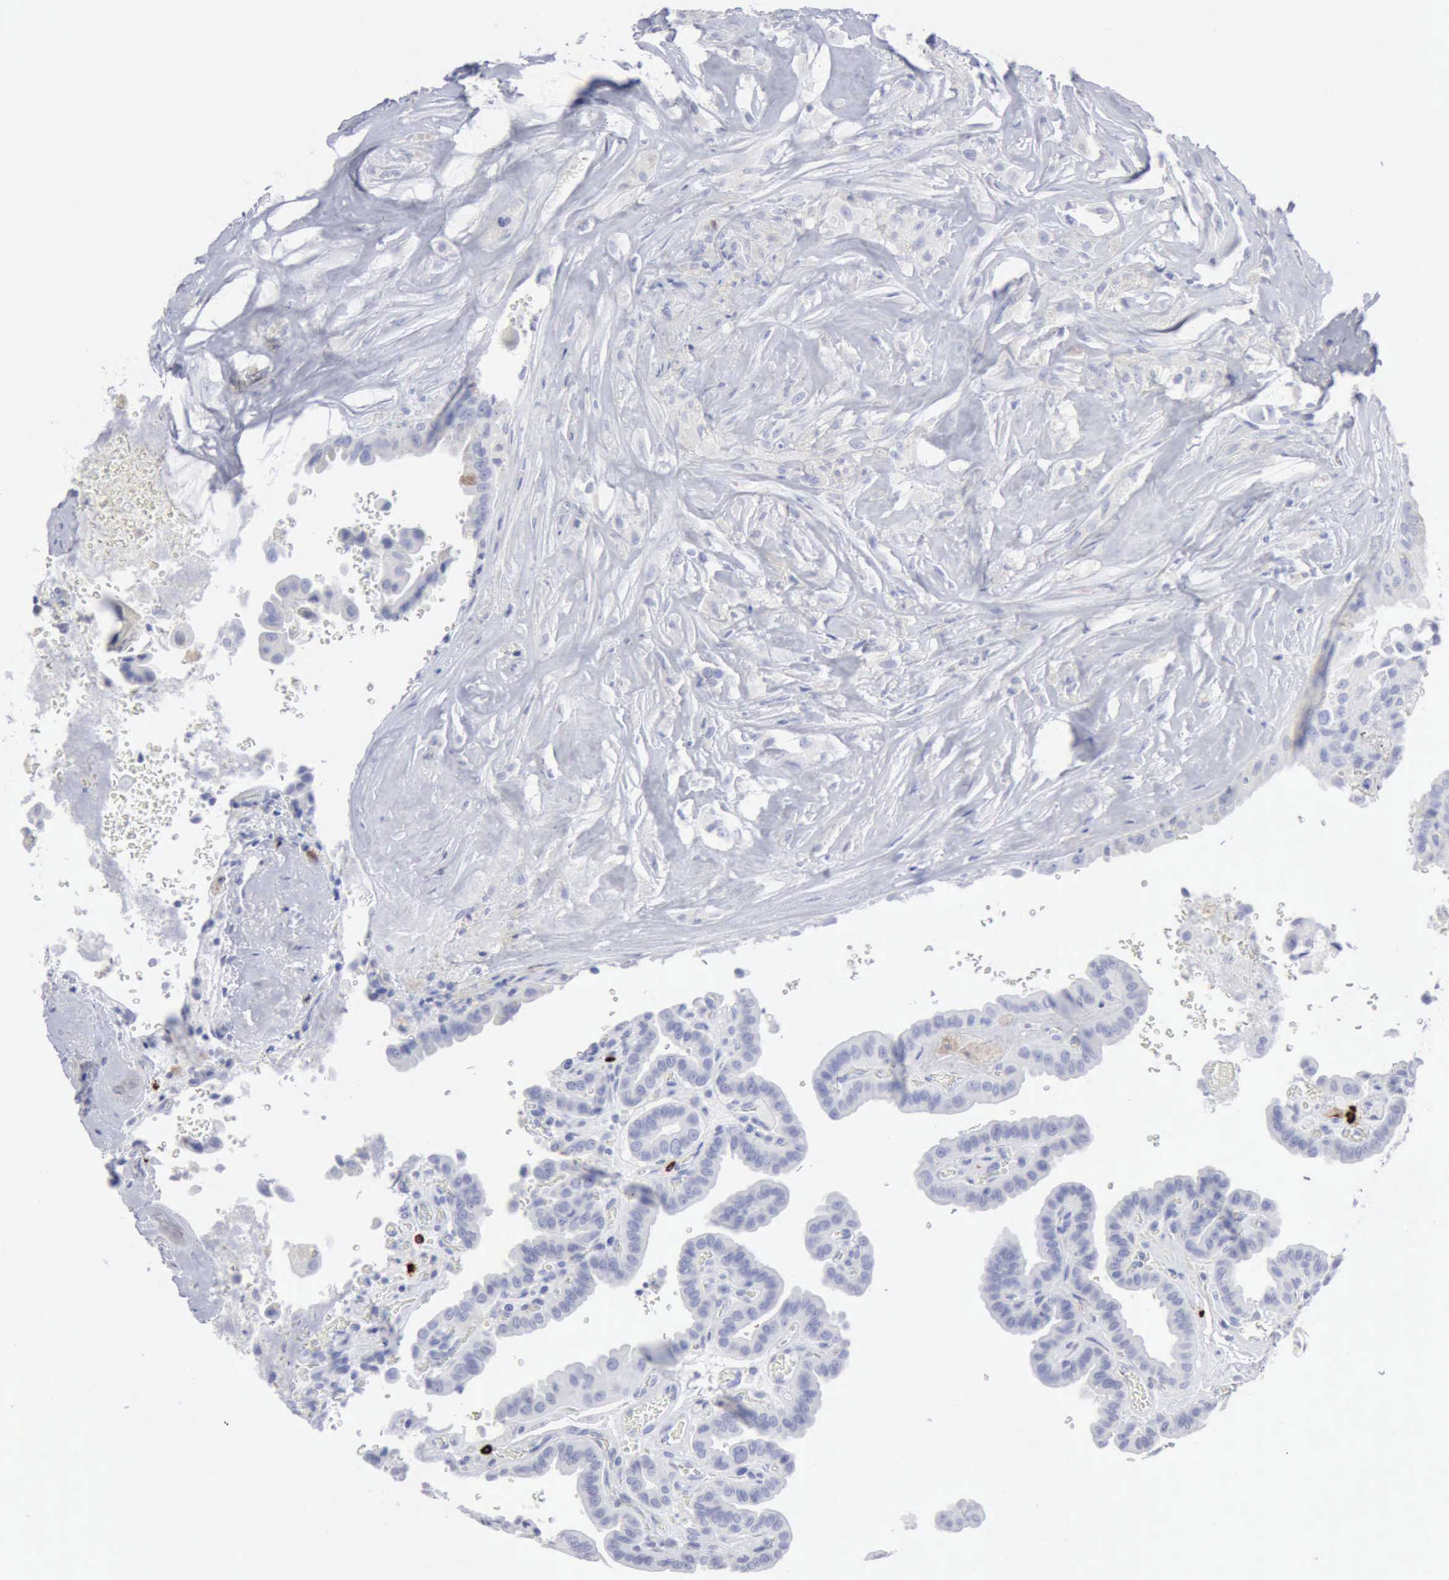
{"staining": {"intensity": "negative", "quantity": "none", "location": "none"}, "tissue": "thyroid cancer", "cell_type": "Tumor cells", "image_type": "cancer", "snomed": [{"axis": "morphology", "description": "Papillary adenocarcinoma, NOS"}, {"axis": "topography", "description": "Thyroid gland"}], "caption": "A histopathology image of papillary adenocarcinoma (thyroid) stained for a protein shows no brown staining in tumor cells. The staining was performed using DAB to visualize the protein expression in brown, while the nuclei were stained in blue with hematoxylin (Magnification: 20x).", "gene": "CMA1", "patient": {"sex": "male", "age": 87}}